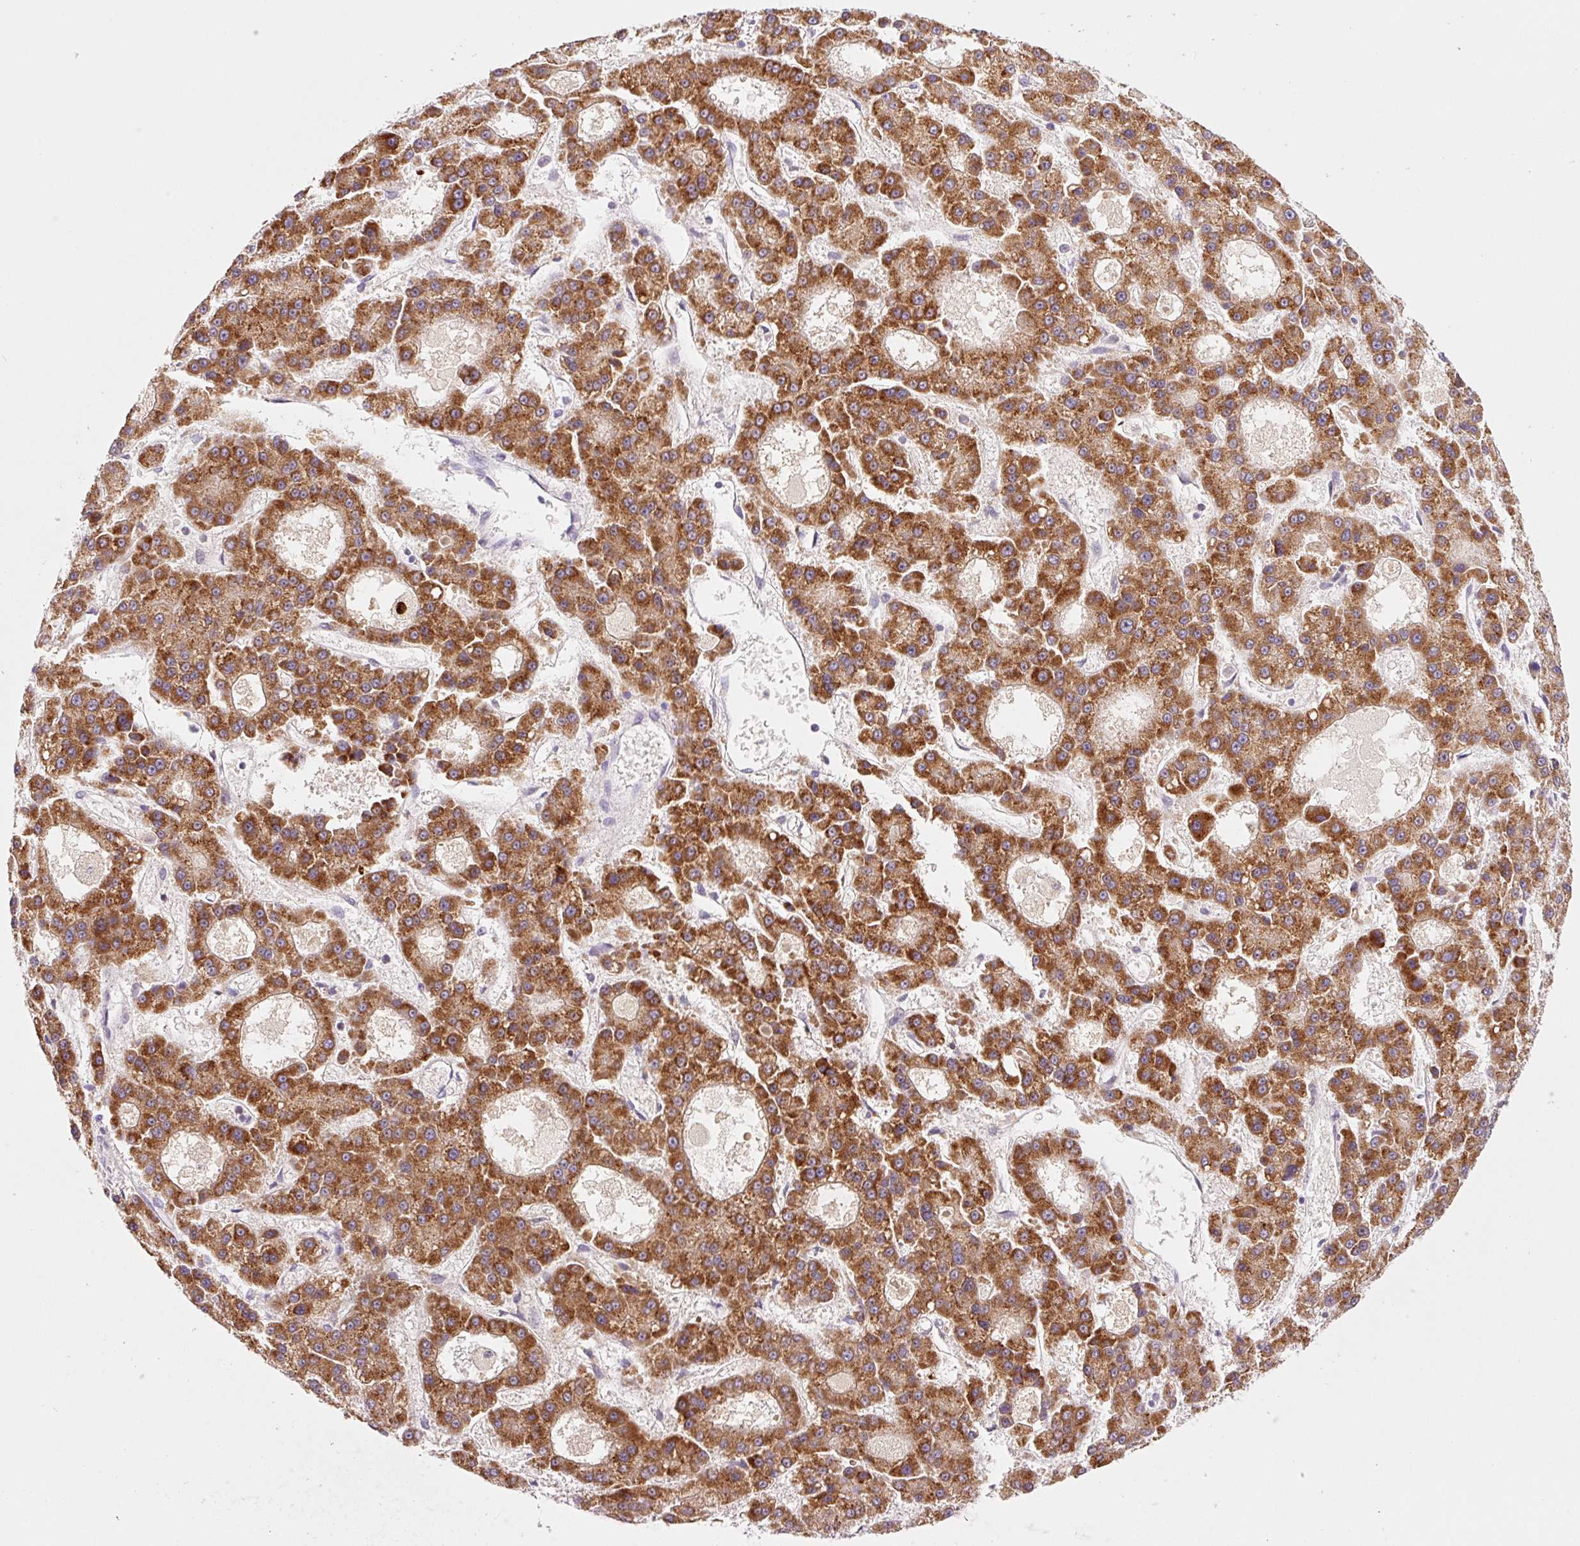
{"staining": {"intensity": "strong", "quantity": ">75%", "location": "cytoplasmic/membranous"}, "tissue": "liver cancer", "cell_type": "Tumor cells", "image_type": "cancer", "snomed": [{"axis": "morphology", "description": "Carcinoma, Hepatocellular, NOS"}, {"axis": "topography", "description": "Liver"}], "caption": "Tumor cells exhibit high levels of strong cytoplasmic/membranous expression in about >75% of cells in liver cancer (hepatocellular carcinoma).", "gene": "PCK2", "patient": {"sex": "male", "age": 70}}